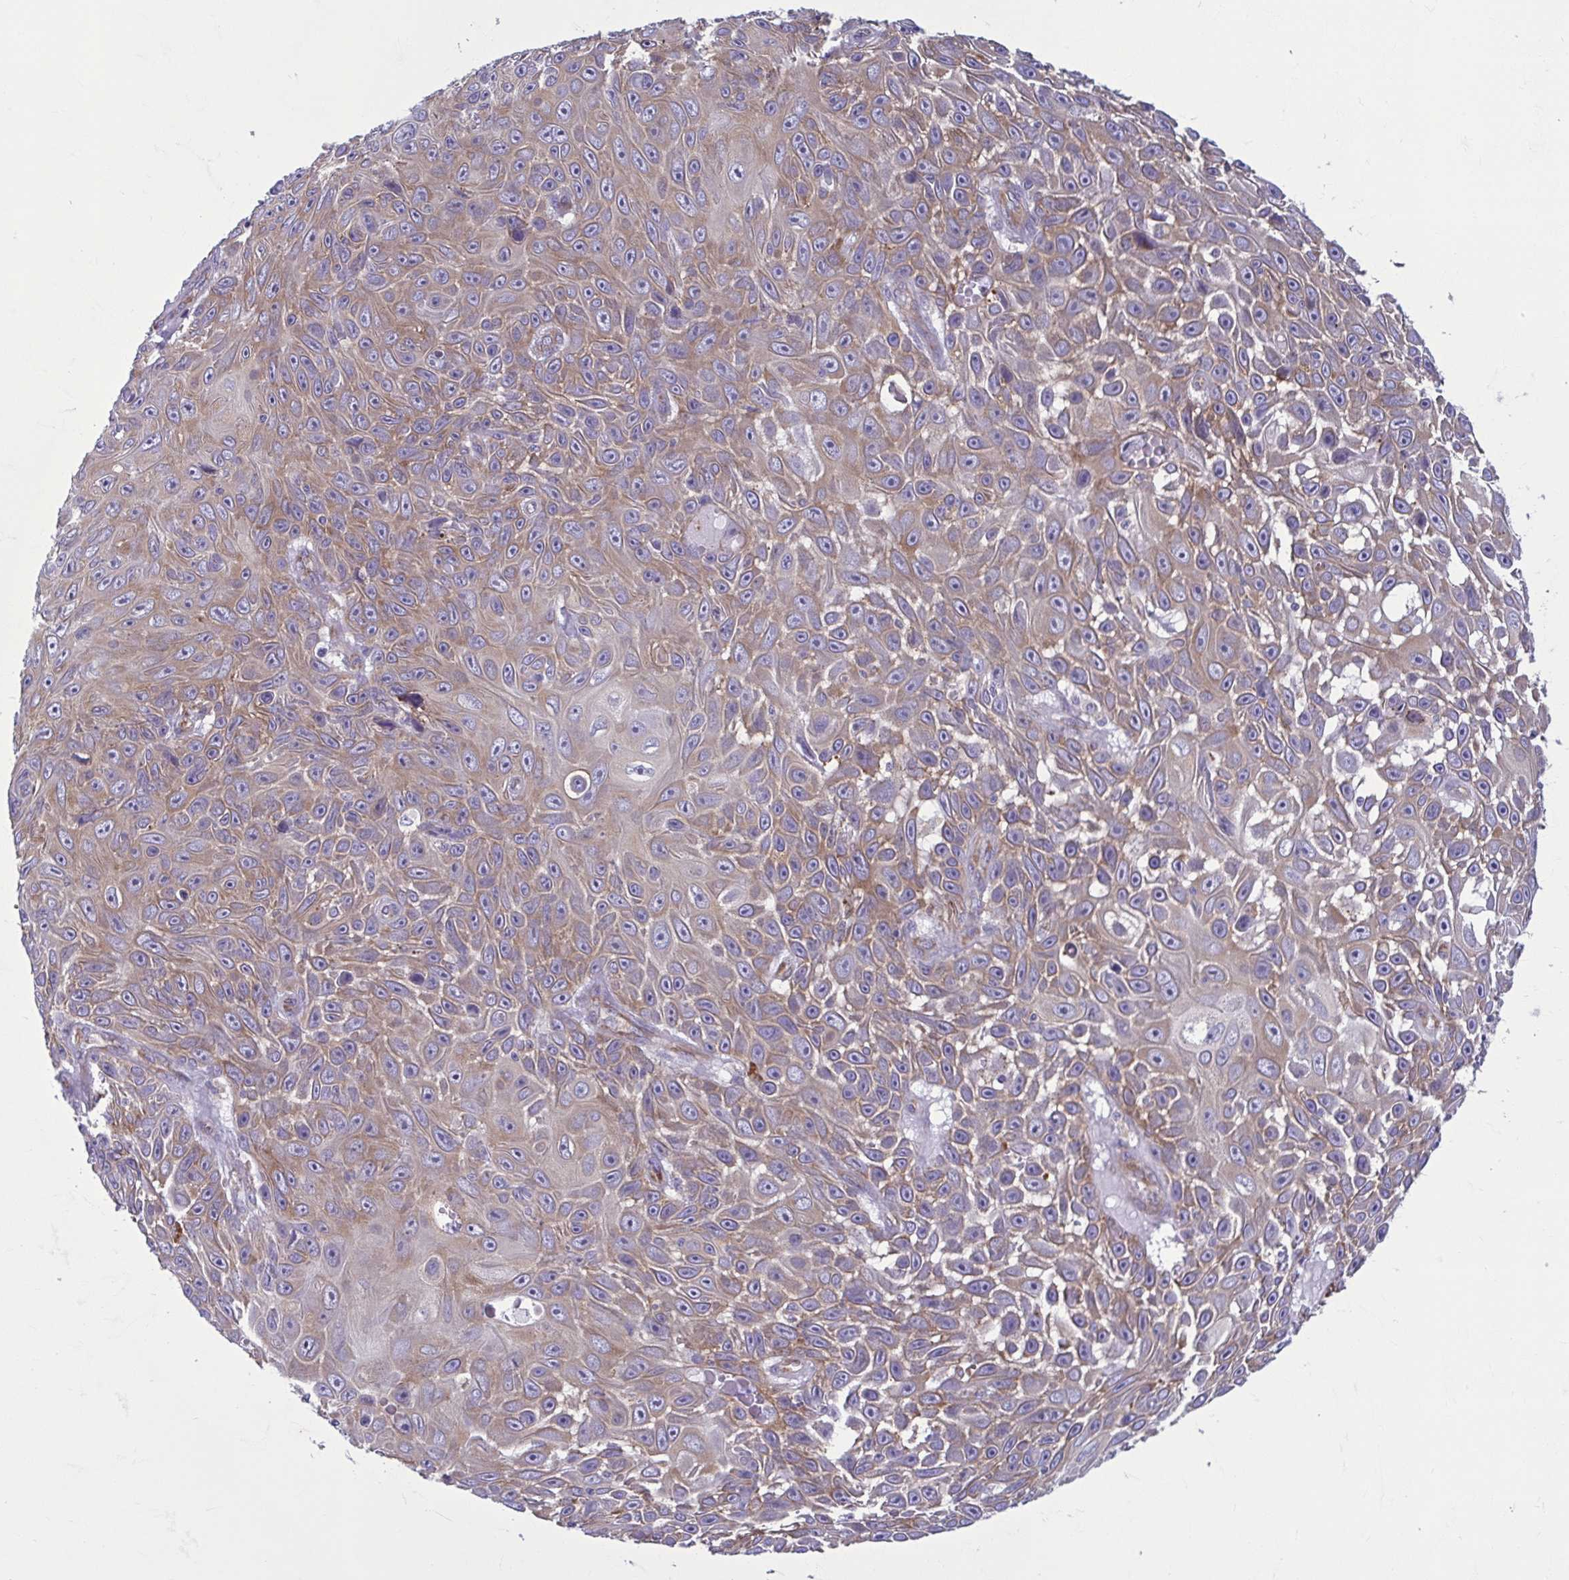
{"staining": {"intensity": "moderate", "quantity": "25%-75%", "location": "cytoplasmic/membranous"}, "tissue": "skin cancer", "cell_type": "Tumor cells", "image_type": "cancer", "snomed": [{"axis": "morphology", "description": "Squamous cell carcinoma, NOS"}, {"axis": "topography", "description": "Skin"}], "caption": "Tumor cells display medium levels of moderate cytoplasmic/membranous expression in about 25%-75% of cells in human skin cancer (squamous cell carcinoma). Nuclei are stained in blue.", "gene": "RPS16", "patient": {"sex": "male", "age": 82}}